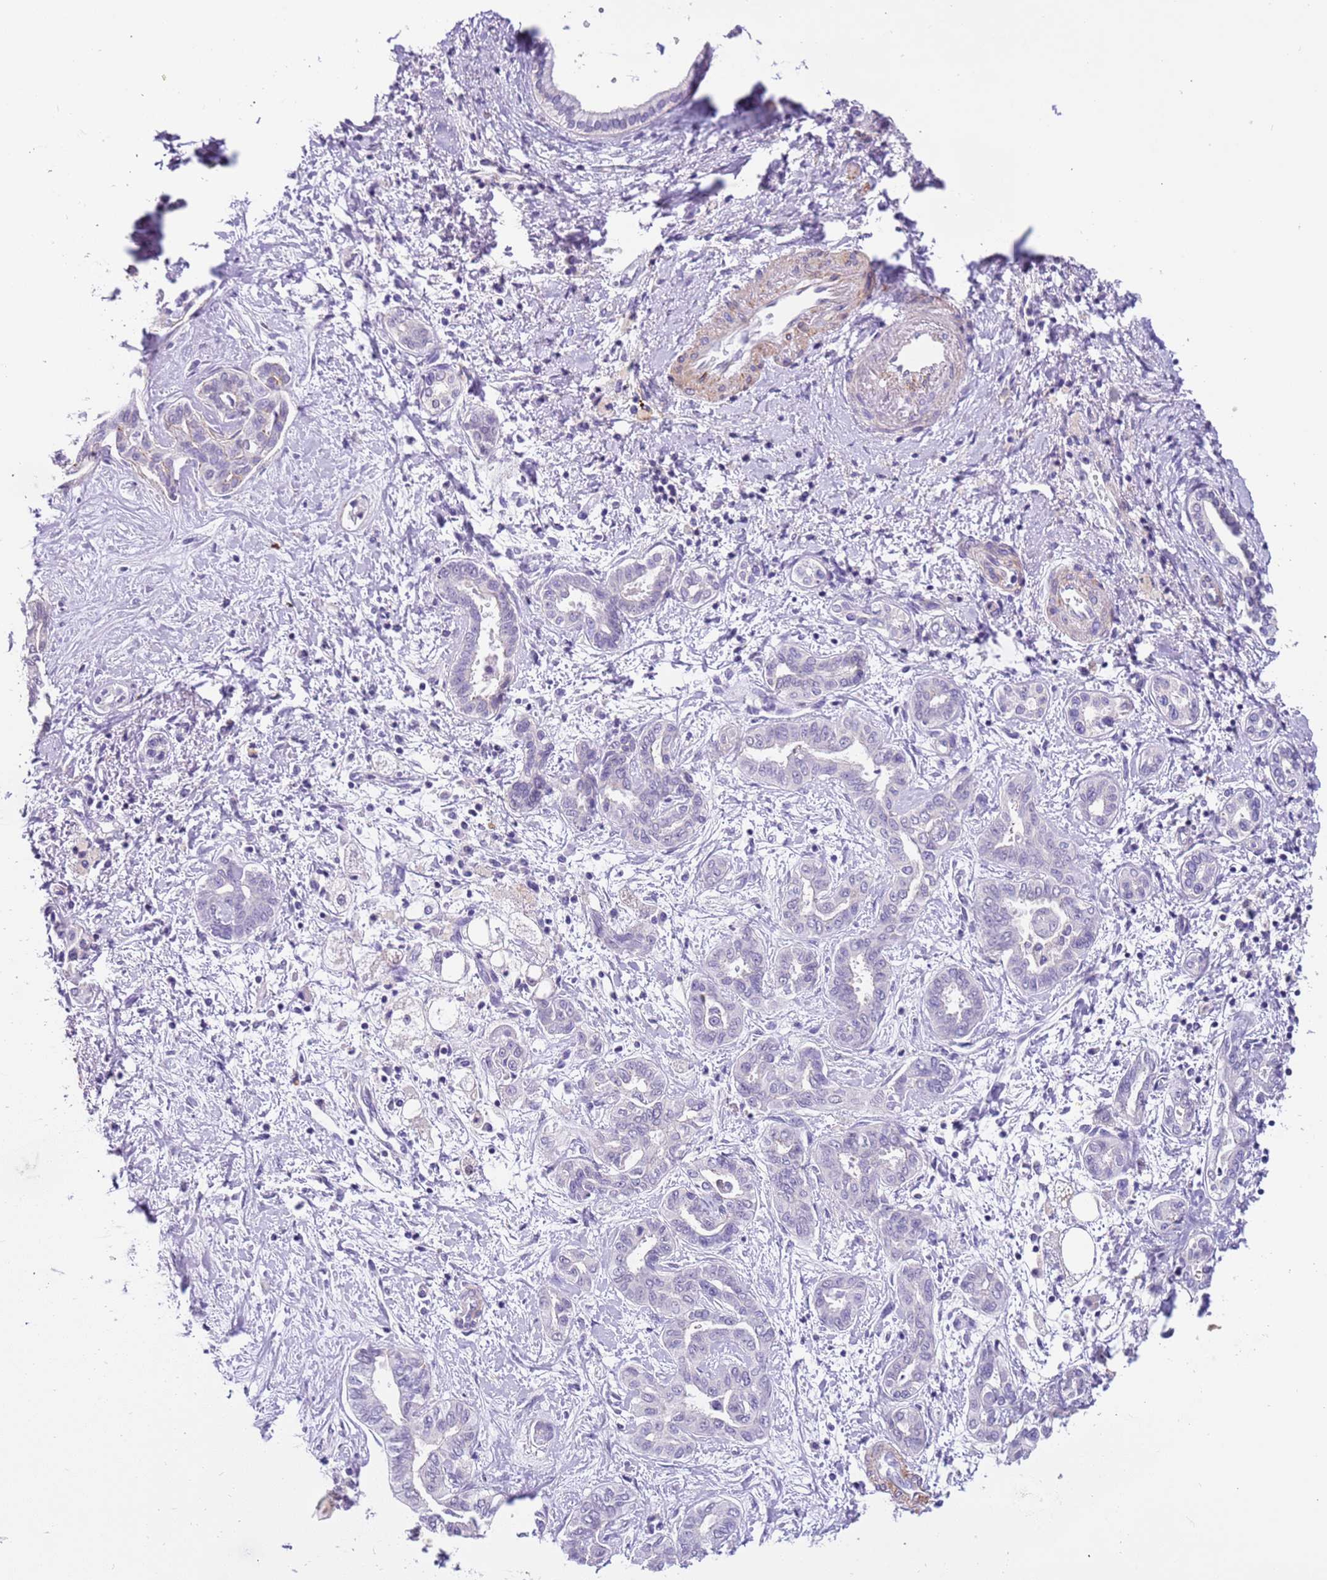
{"staining": {"intensity": "negative", "quantity": "none", "location": "none"}, "tissue": "liver cancer", "cell_type": "Tumor cells", "image_type": "cancer", "snomed": [{"axis": "morphology", "description": "Cholangiocarcinoma"}, {"axis": "topography", "description": "Liver"}], "caption": "Immunohistochemistry histopathology image of neoplastic tissue: human liver cholangiocarcinoma stained with DAB demonstrates no significant protein positivity in tumor cells.", "gene": "PCGF2", "patient": {"sex": "female", "age": 77}}